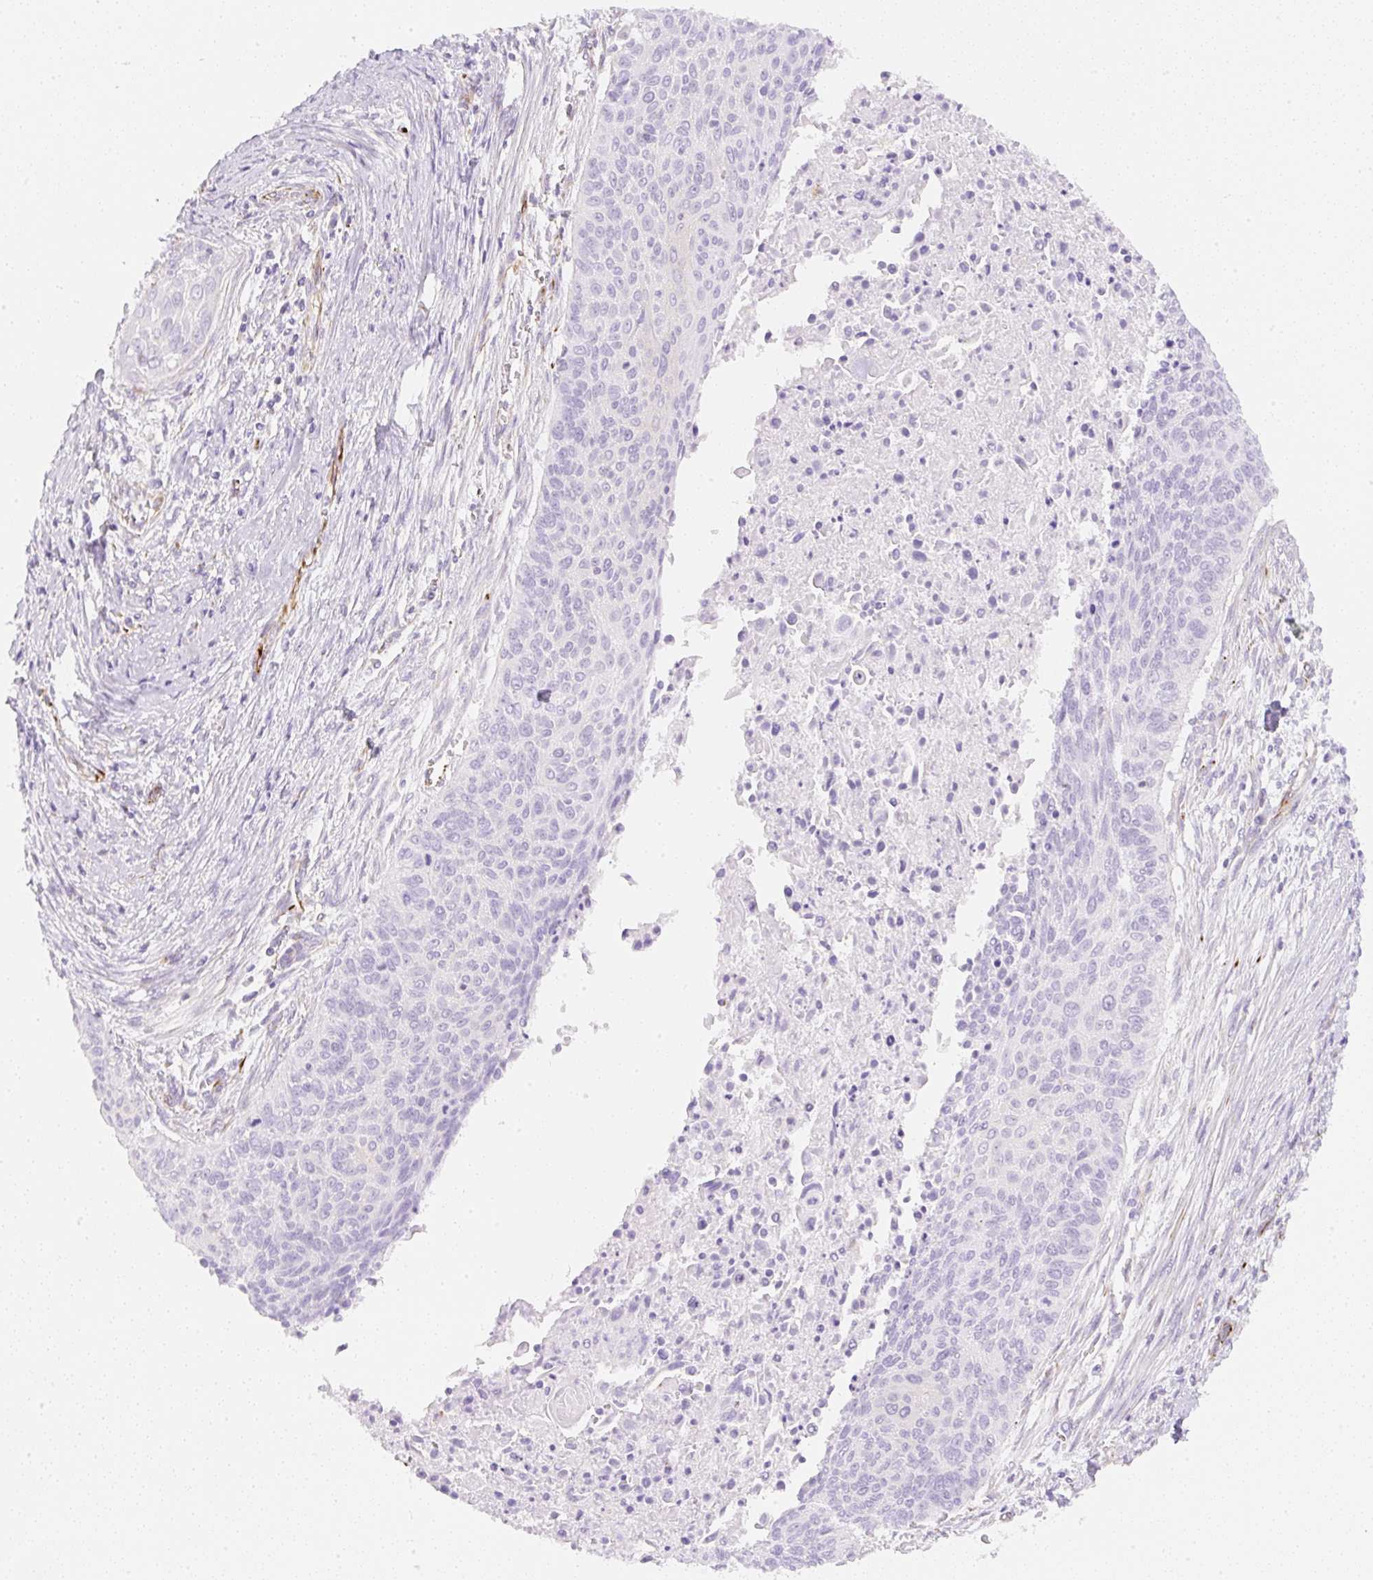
{"staining": {"intensity": "negative", "quantity": "none", "location": "none"}, "tissue": "cervical cancer", "cell_type": "Tumor cells", "image_type": "cancer", "snomed": [{"axis": "morphology", "description": "Squamous cell carcinoma, NOS"}, {"axis": "topography", "description": "Cervix"}], "caption": "Immunohistochemical staining of human squamous cell carcinoma (cervical) reveals no significant positivity in tumor cells.", "gene": "ZNF689", "patient": {"sex": "female", "age": 55}}